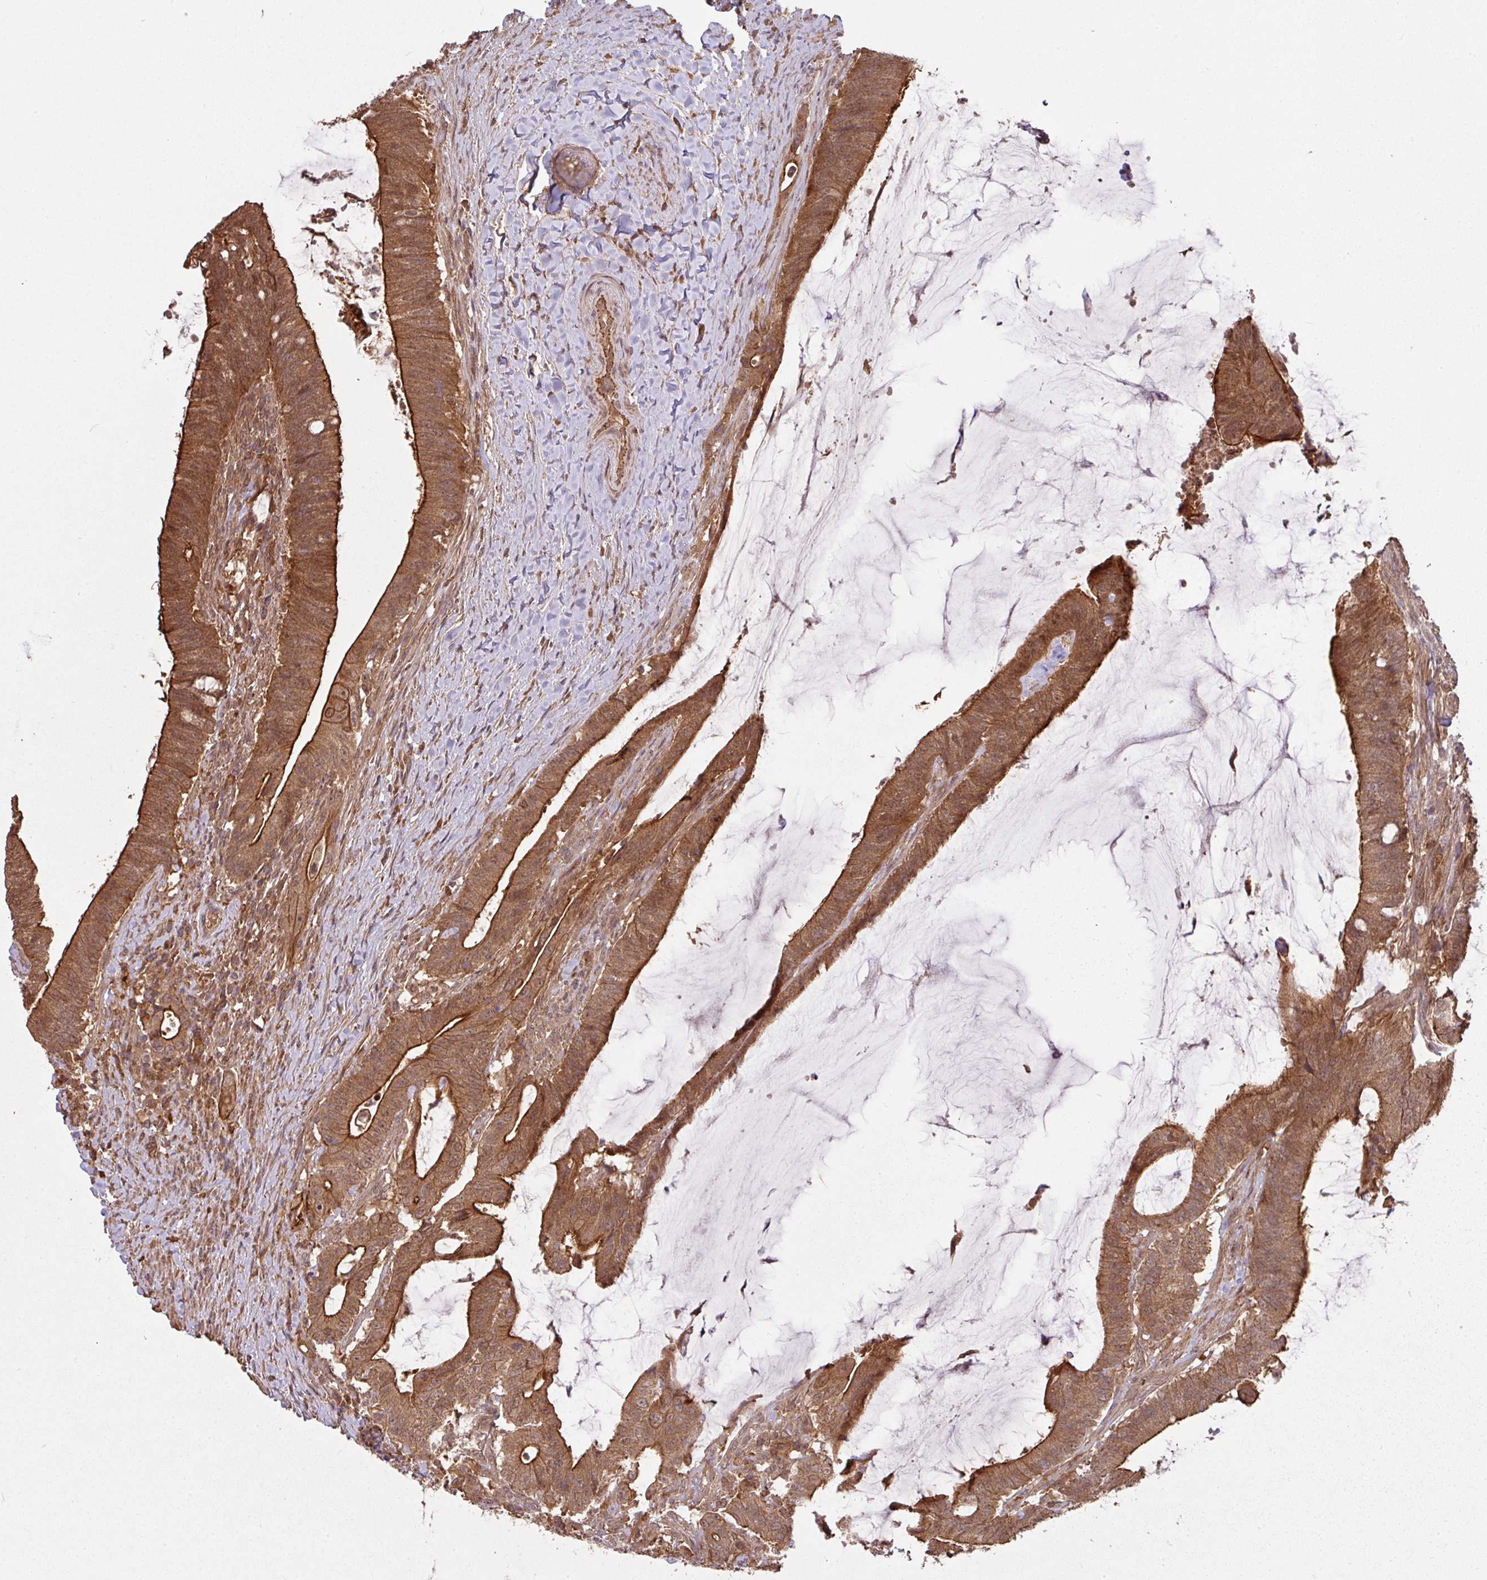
{"staining": {"intensity": "moderate", "quantity": ">75%", "location": "cytoplasmic/membranous"}, "tissue": "colorectal cancer", "cell_type": "Tumor cells", "image_type": "cancer", "snomed": [{"axis": "morphology", "description": "Adenocarcinoma, NOS"}, {"axis": "topography", "description": "Colon"}], "caption": "The image demonstrates immunohistochemical staining of adenocarcinoma (colorectal). There is moderate cytoplasmic/membranous positivity is present in approximately >75% of tumor cells.", "gene": "ARPIN", "patient": {"sex": "female", "age": 43}}